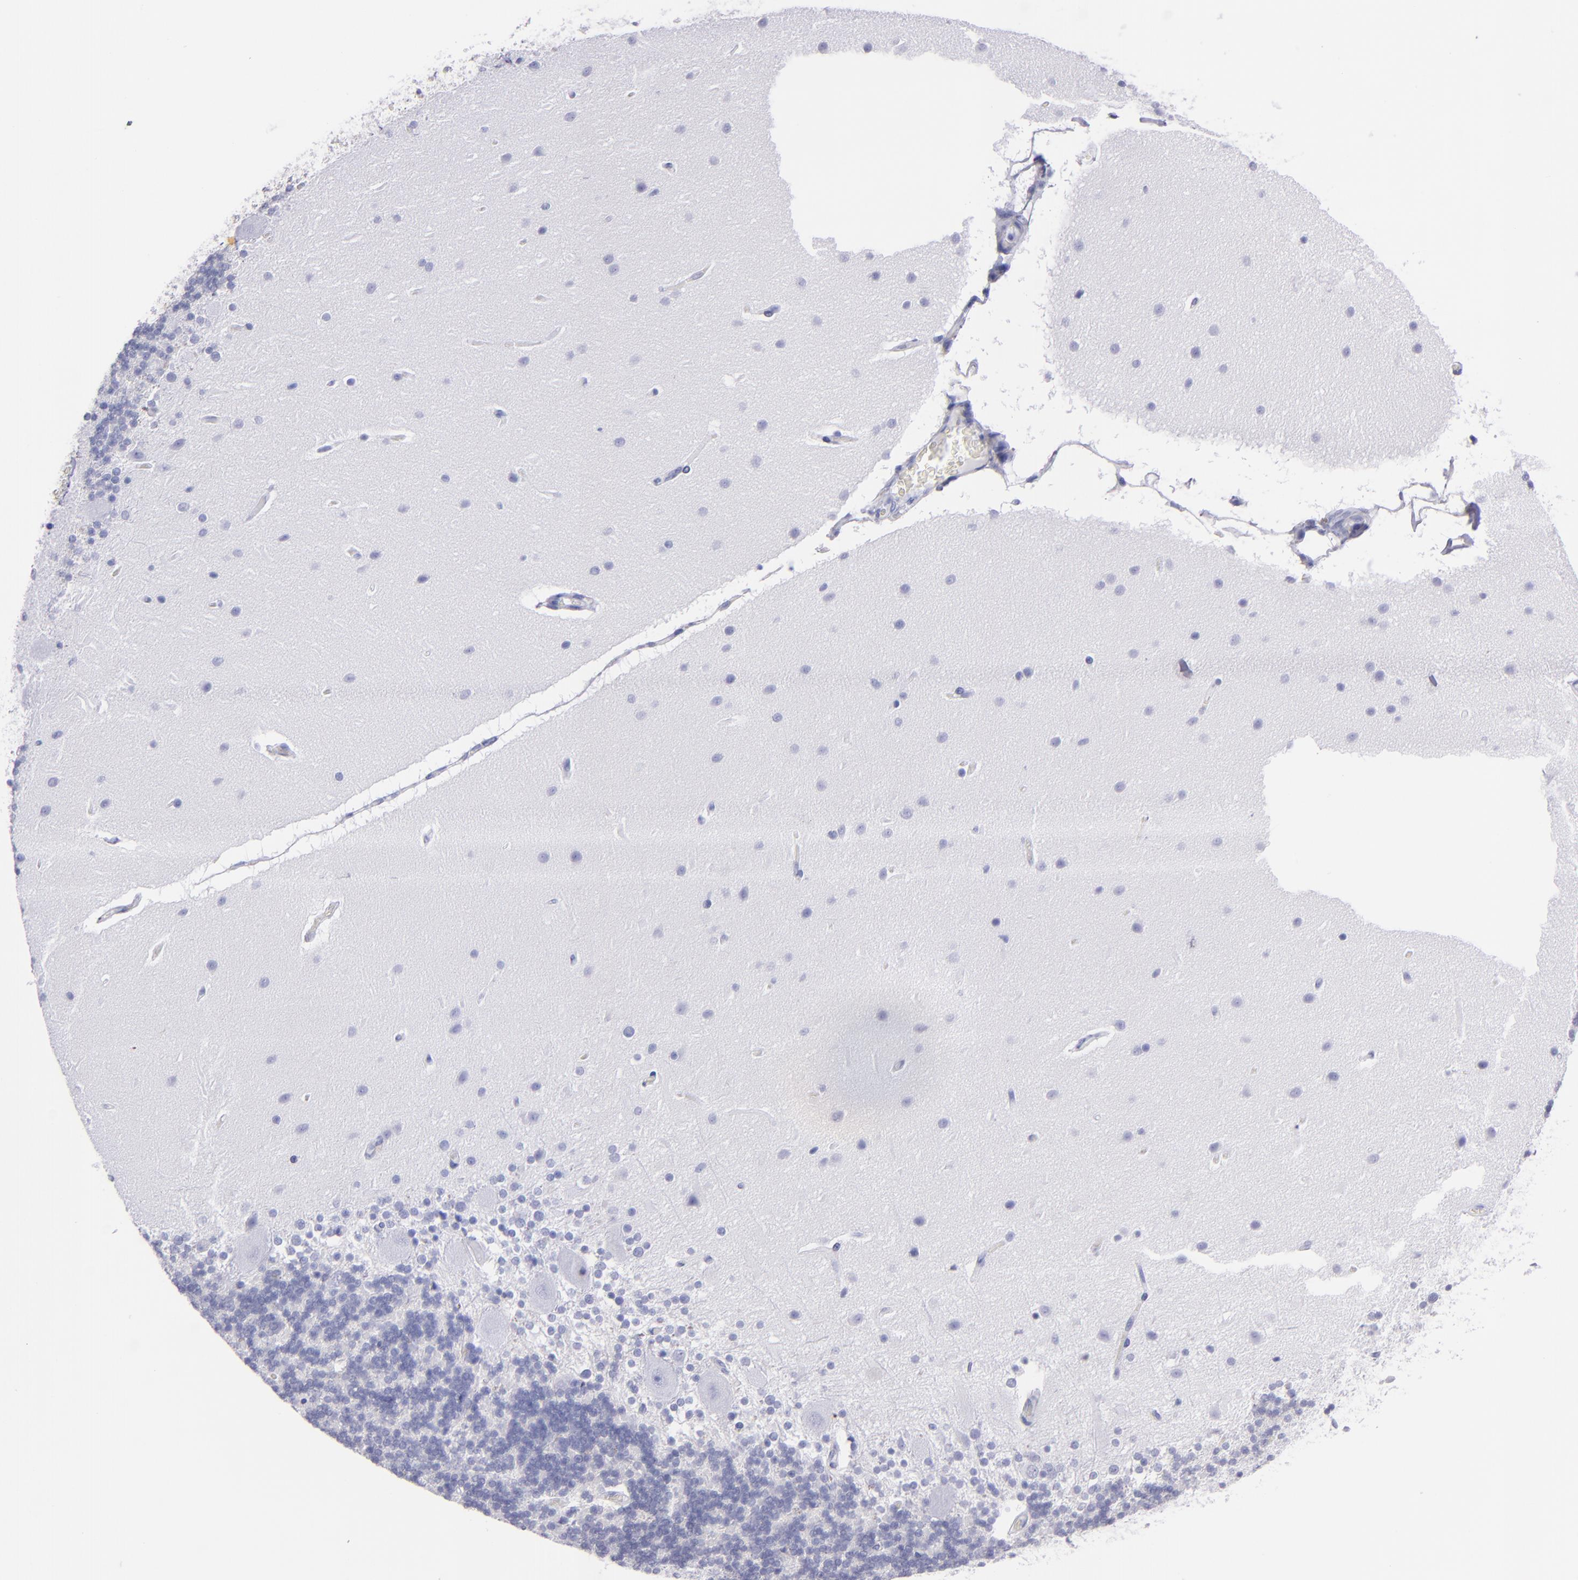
{"staining": {"intensity": "negative", "quantity": "none", "location": "none"}, "tissue": "cerebellum", "cell_type": "Cells in granular layer", "image_type": "normal", "snomed": [{"axis": "morphology", "description": "Normal tissue, NOS"}, {"axis": "topography", "description": "Cerebellum"}], "caption": "High power microscopy histopathology image of an immunohistochemistry photomicrograph of normal cerebellum, revealing no significant staining in cells in granular layer.", "gene": "CD38", "patient": {"sex": "female", "age": 54}}